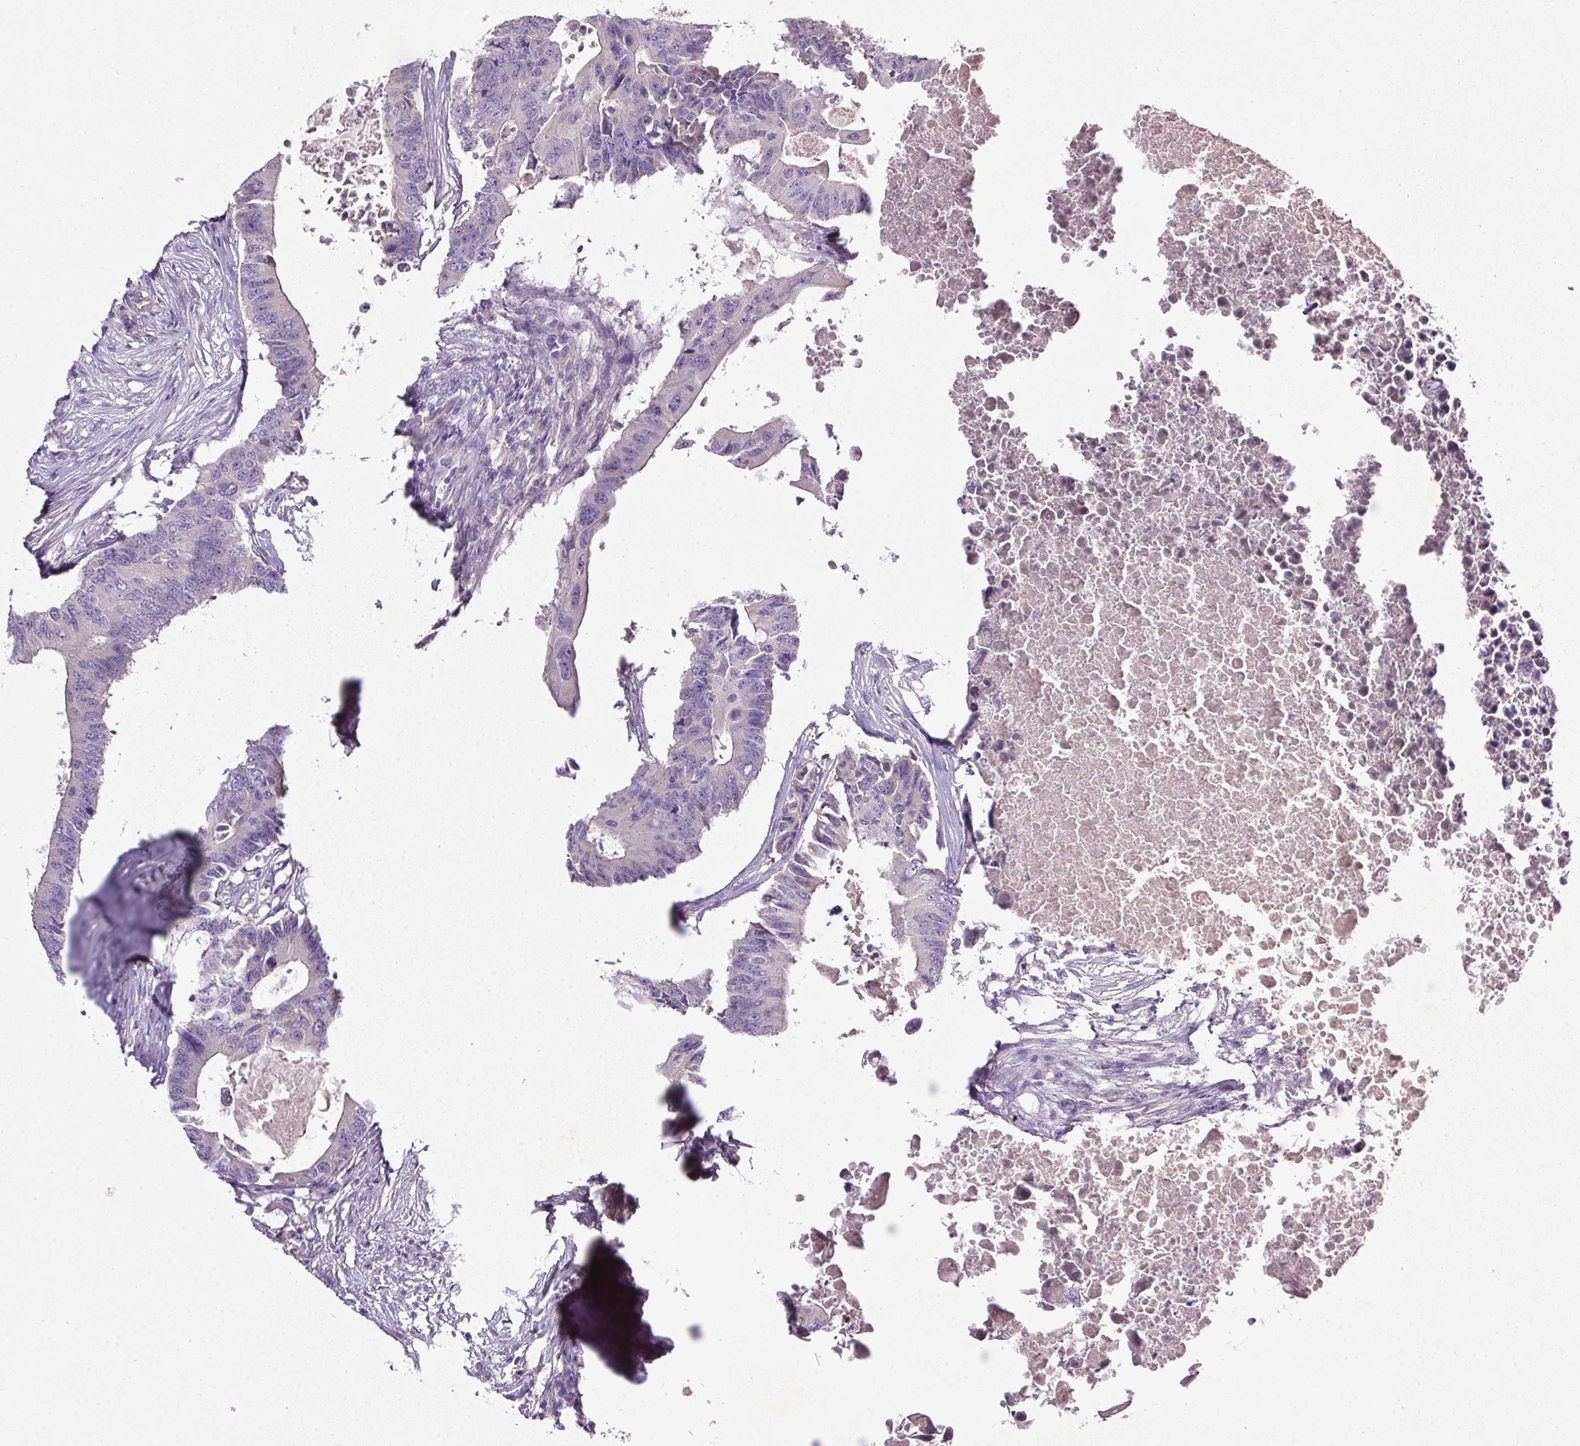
{"staining": {"intensity": "negative", "quantity": "none", "location": "none"}, "tissue": "colorectal cancer", "cell_type": "Tumor cells", "image_type": "cancer", "snomed": [{"axis": "morphology", "description": "Adenocarcinoma, NOS"}, {"axis": "topography", "description": "Colon"}], "caption": "IHC micrograph of colorectal cancer stained for a protein (brown), which demonstrates no staining in tumor cells.", "gene": "APOC4", "patient": {"sex": "male", "age": 71}}